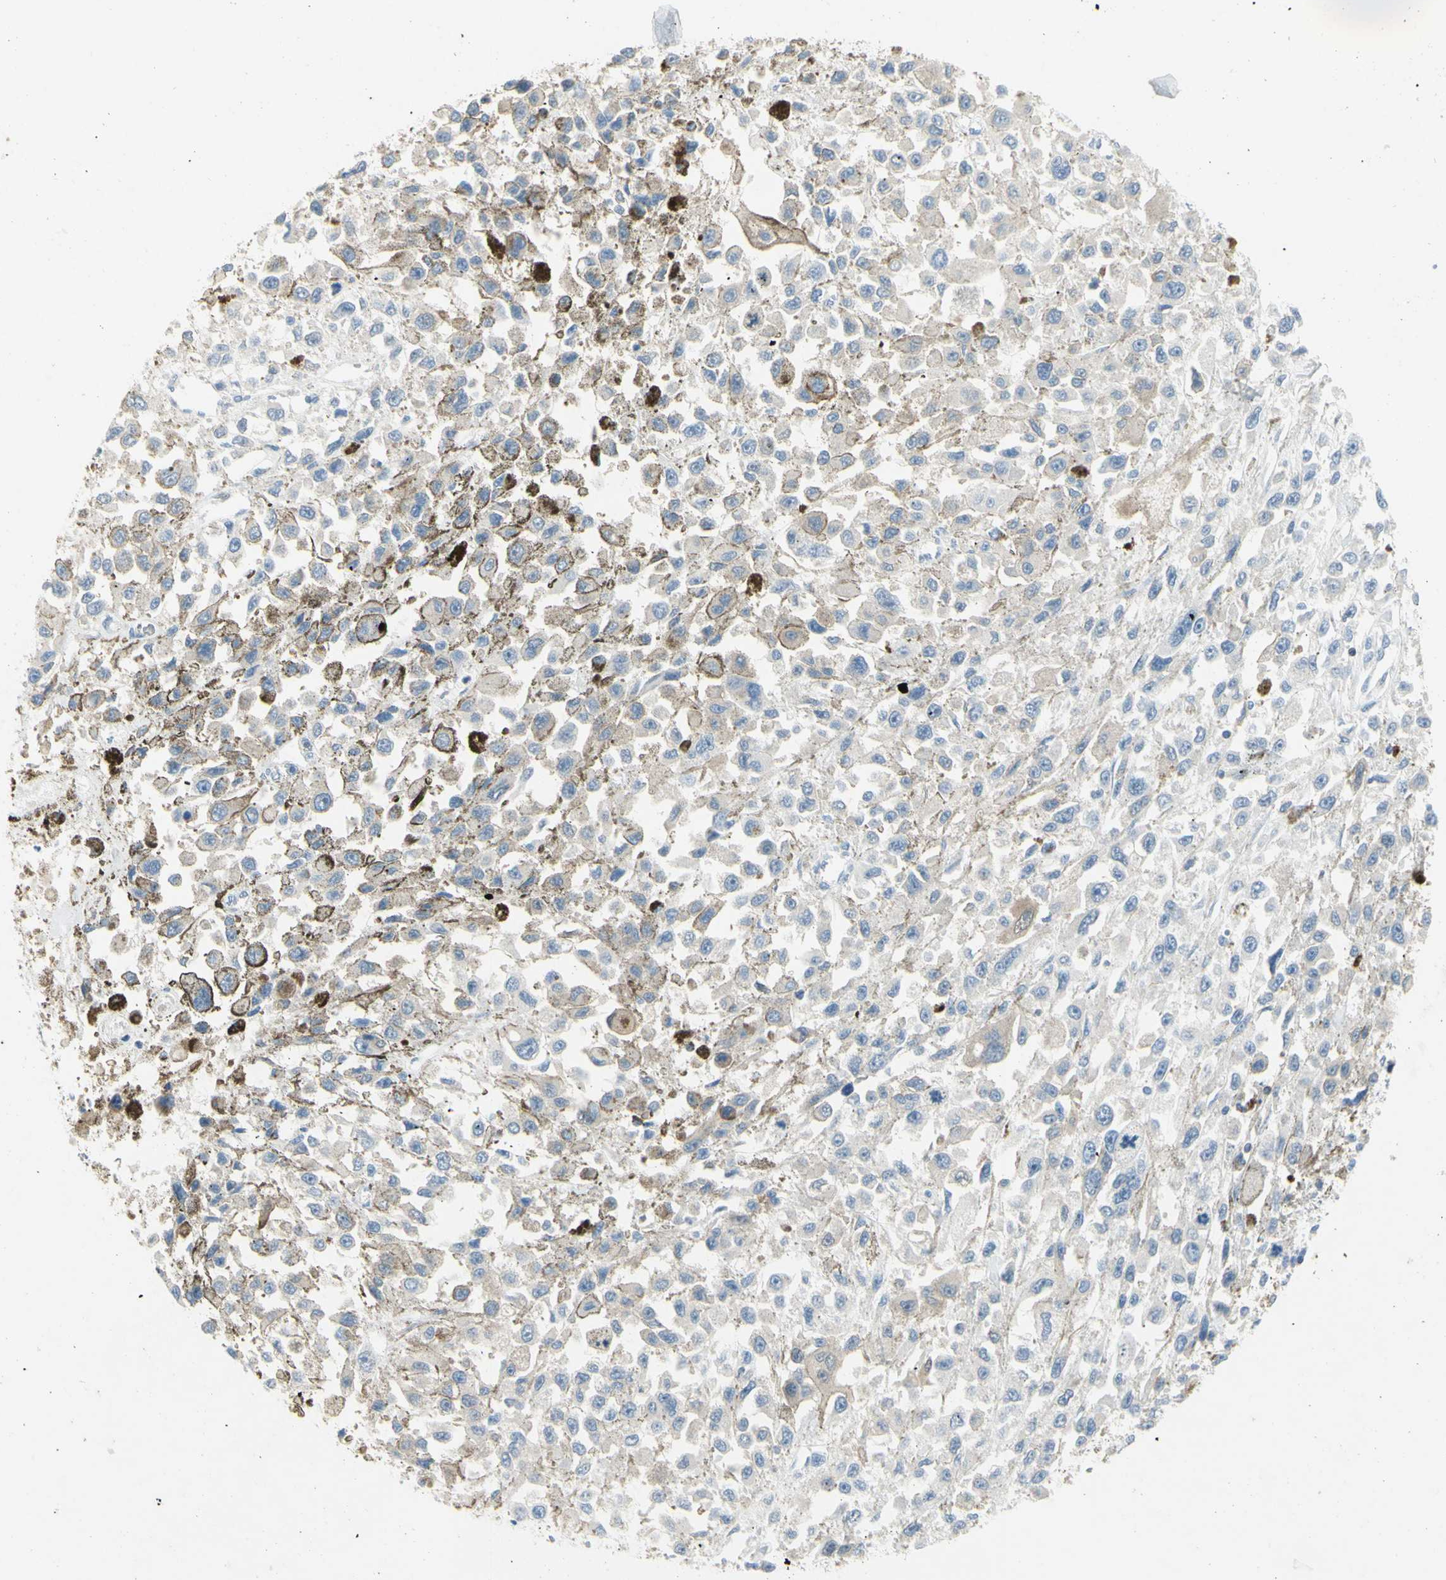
{"staining": {"intensity": "weak", "quantity": ">75%", "location": "cytoplasmic/membranous"}, "tissue": "melanoma", "cell_type": "Tumor cells", "image_type": "cancer", "snomed": [{"axis": "morphology", "description": "Malignant melanoma, Metastatic site"}, {"axis": "topography", "description": "Lymph node"}], "caption": "This image reveals IHC staining of human malignant melanoma (metastatic site), with low weak cytoplasmic/membranous positivity in about >75% of tumor cells.", "gene": "MUC1", "patient": {"sex": "male", "age": 59}}